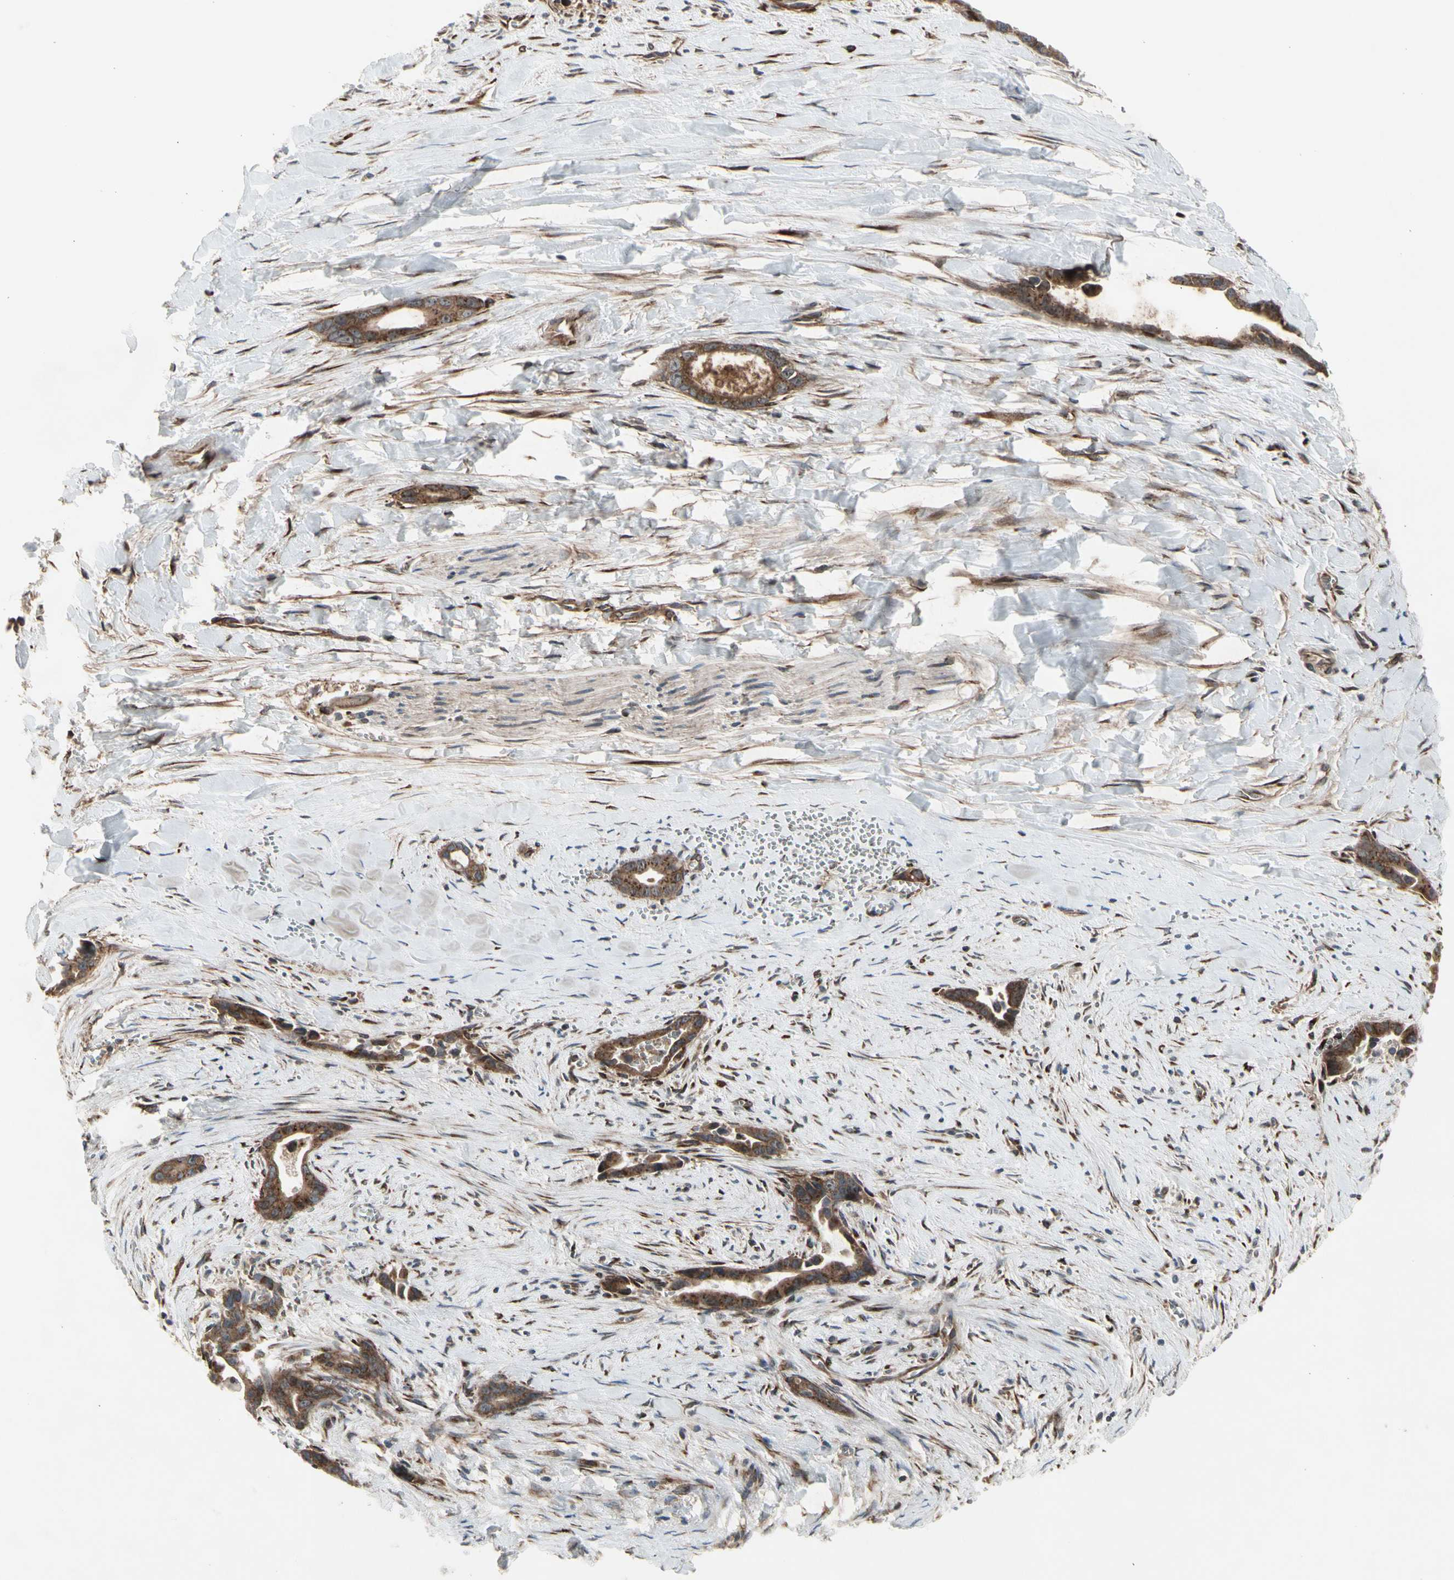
{"staining": {"intensity": "strong", "quantity": ">75%", "location": "cytoplasmic/membranous"}, "tissue": "liver cancer", "cell_type": "Tumor cells", "image_type": "cancer", "snomed": [{"axis": "morphology", "description": "Cholangiocarcinoma"}, {"axis": "topography", "description": "Liver"}], "caption": "The histopathology image exhibits a brown stain indicating the presence of a protein in the cytoplasmic/membranous of tumor cells in liver cancer. The staining is performed using DAB brown chromogen to label protein expression. The nuclei are counter-stained blue using hematoxylin.", "gene": "SLC39A9", "patient": {"sex": "female", "age": 55}}